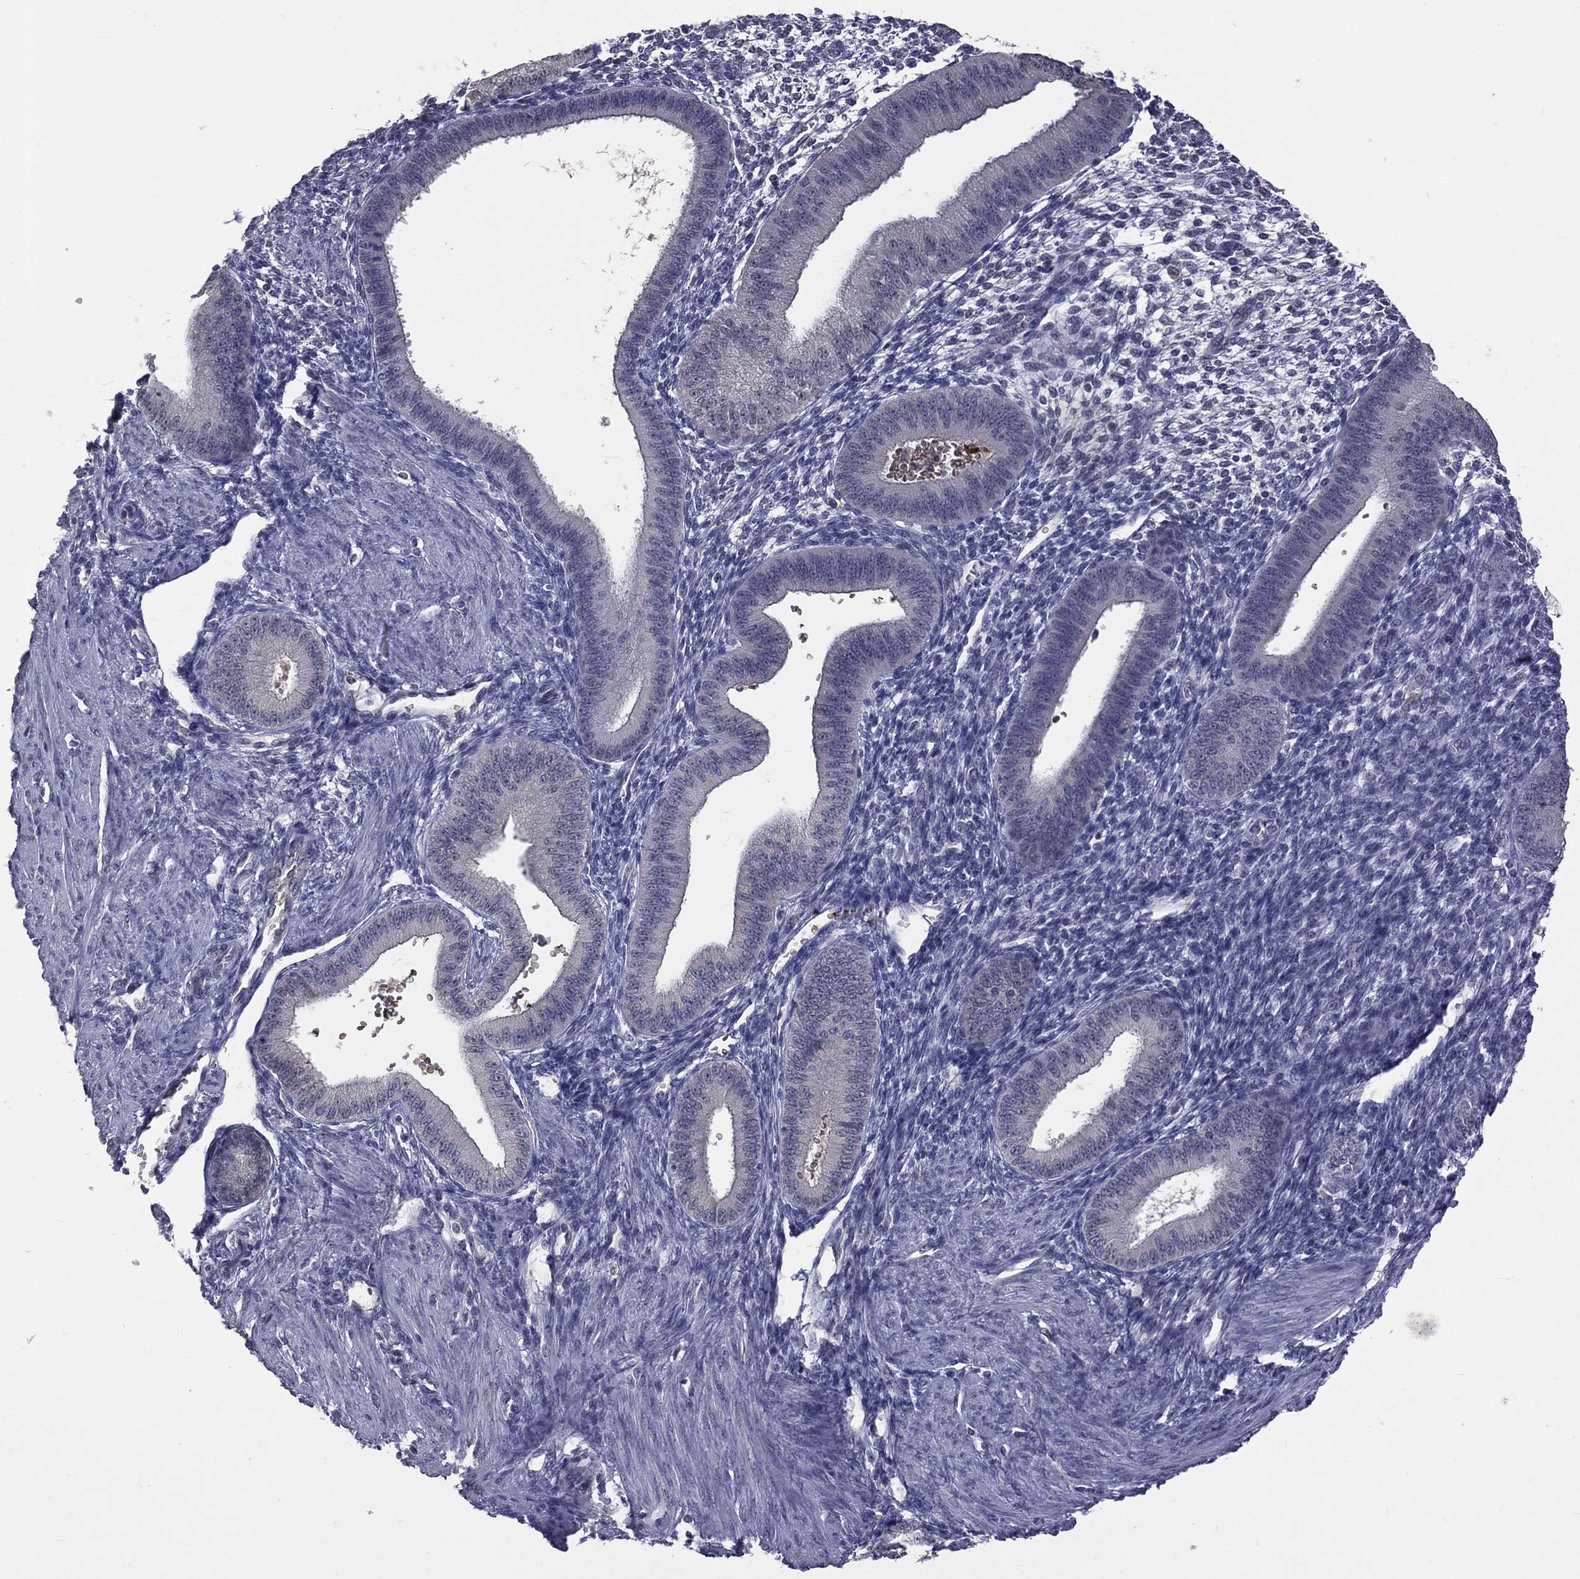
{"staining": {"intensity": "negative", "quantity": "none", "location": "none"}, "tissue": "endometrium", "cell_type": "Cells in endometrial stroma", "image_type": "normal", "snomed": [{"axis": "morphology", "description": "Normal tissue, NOS"}, {"axis": "topography", "description": "Endometrium"}], "caption": "Endometrium was stained to show a protein in brown. There is no significant staining in cells in endometrial stroma. The staining was performed using DAB (3,3'-diaminobenzidine) to visualize the protein expression in brown, while the nuclei were stained in blue with hematoxylin (Magnification: 20x).", "gene": "DSG4", "patient": {"sex": "female", "age": 39}}